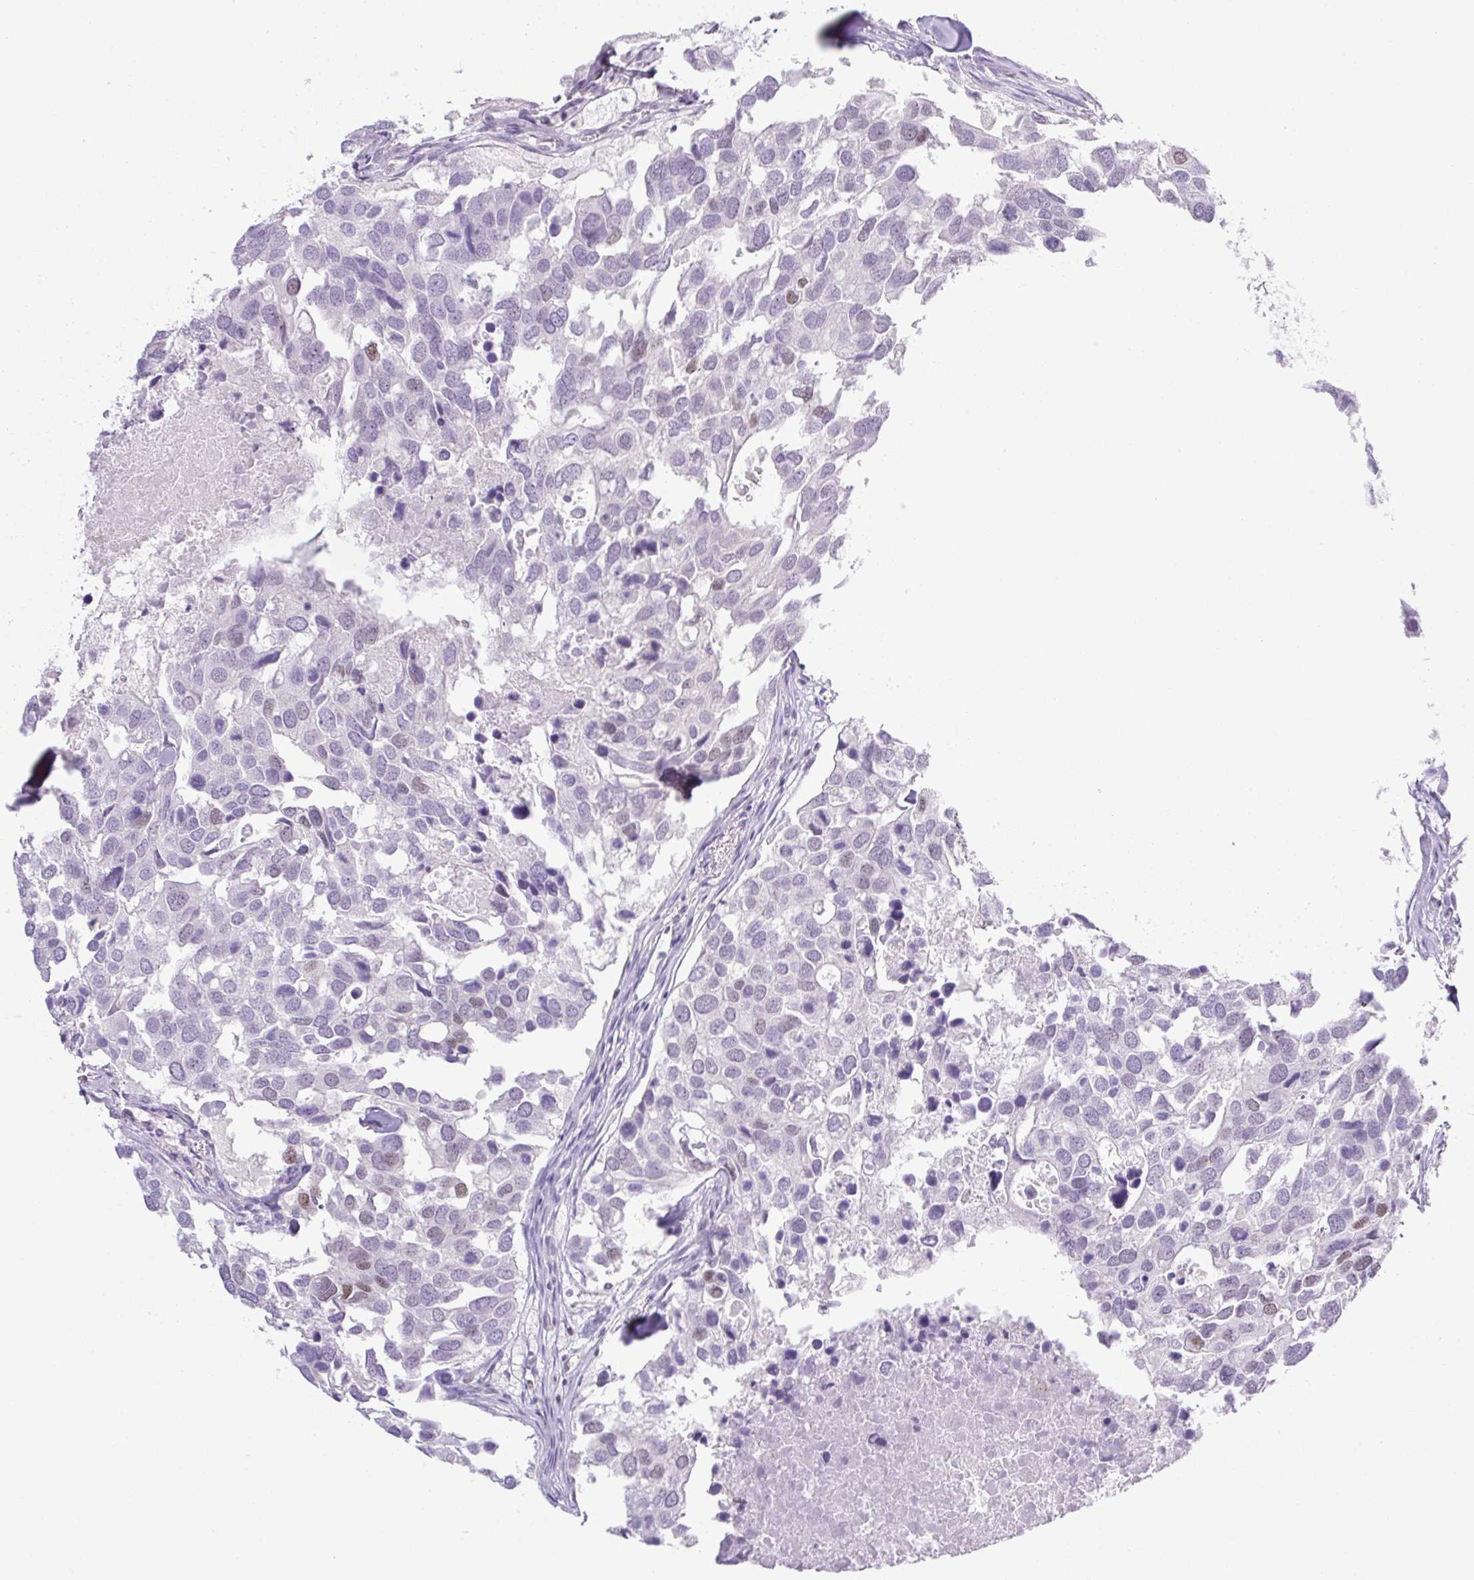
{"staining": {"intensity": "weak", "quantity": "<25%", "location": "nuclear"}, "tissue": "breast cancer", "cell_type": "Tumor cells", "image_type": "cancer", "snomed": [{"axis": "morphology", "description": "Duct carcinoma"}, {"axis": "topography", "description": "Breast"}], "caption": "An immunohistochemistry image of breast cancer (infiltrating ductal carcinoma) is shown. There is no staining in tumor cells of breast cancer (infiltrating ductal carcinoma). (DAB immunohistochemistry with hematoxylin counter stain).", "gene": "TLE3", "patient": {"sex": "female", "age": 83}}